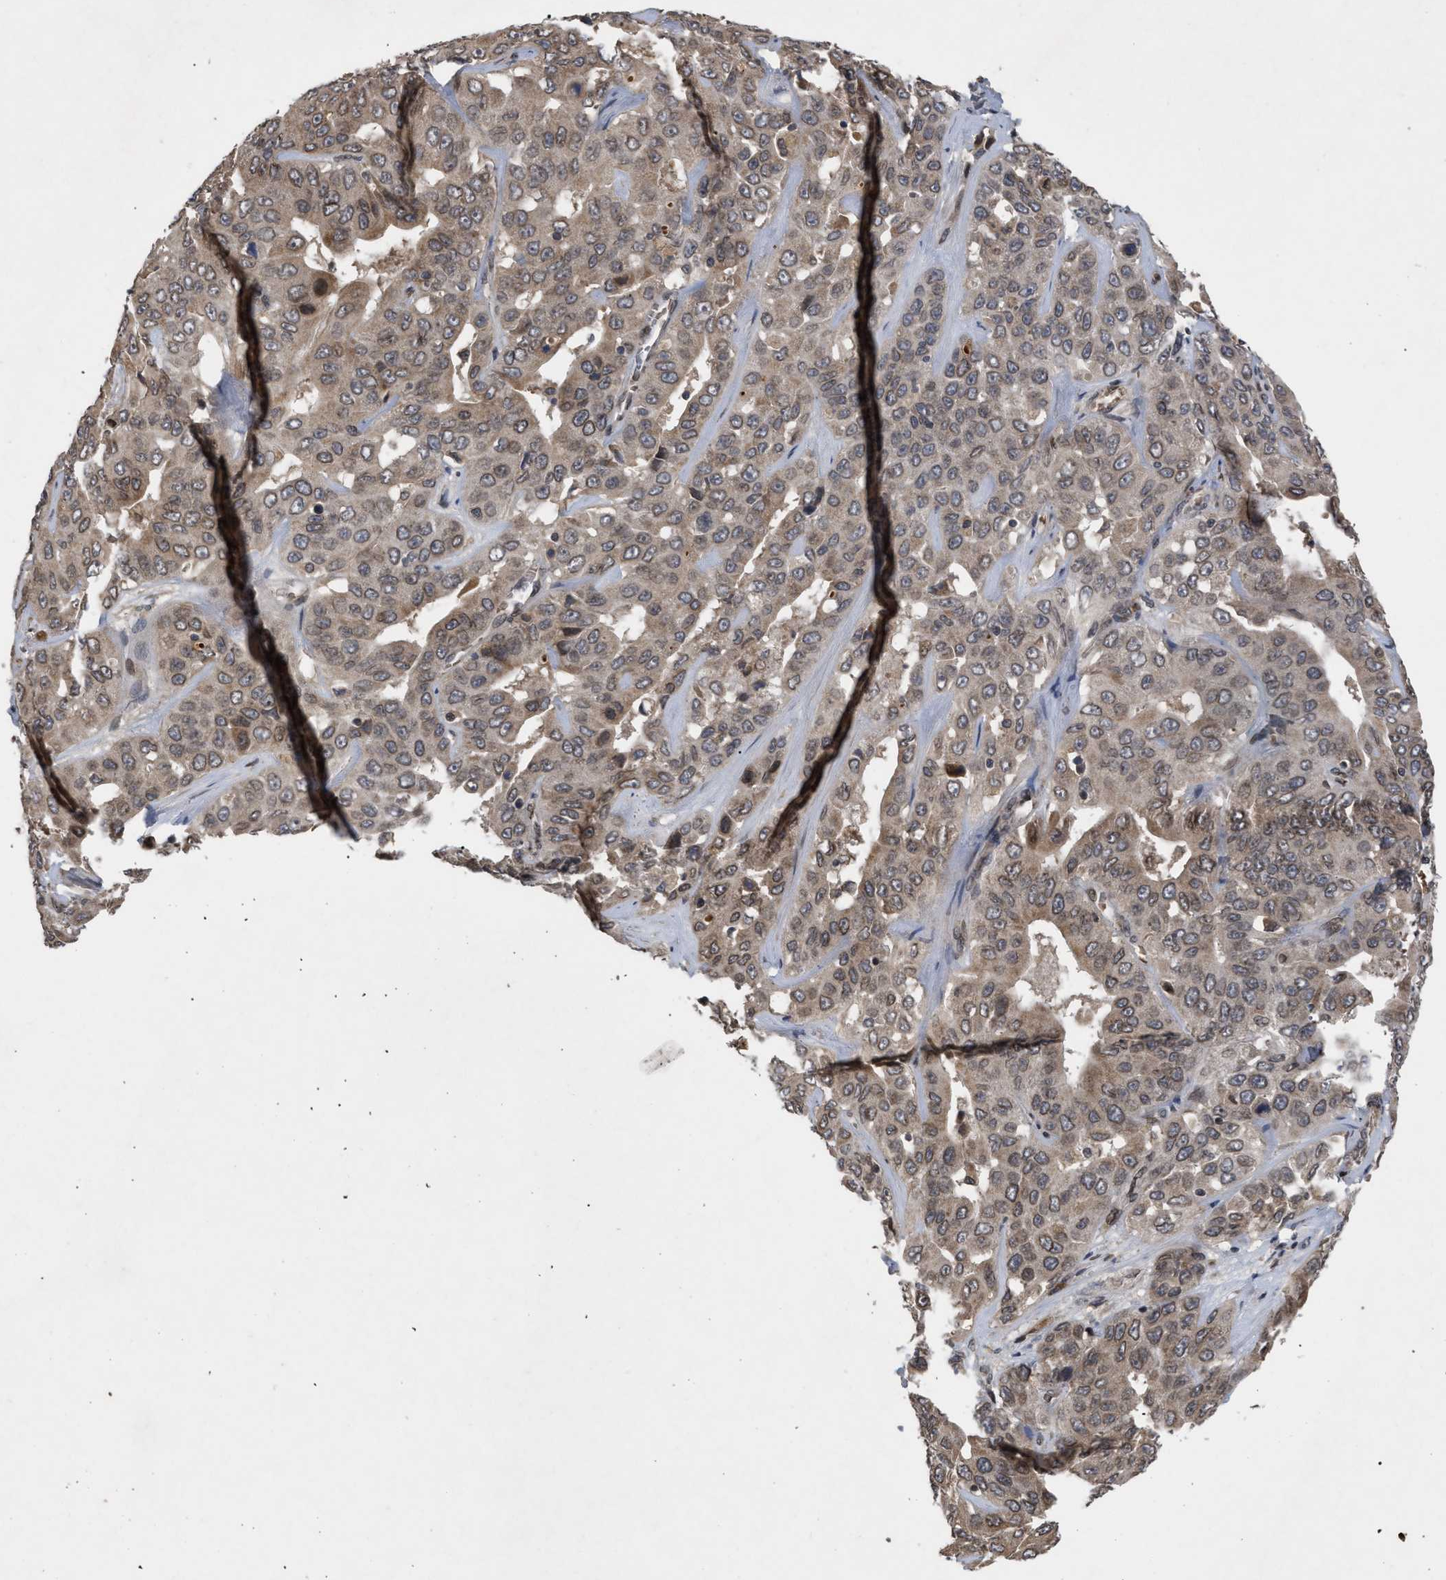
{"staining": {"intensity": "moderate", "quantity": ">75%", "location": "cytoplasmic/membranous,nuclear"}, "tissue": "liver cancer", "cell_type": "Tumor cells", "image_type": "cancer", "snomed": [{"axis": "morphology", "description": "Cholangiocarcinoma"}, {"axis": "topography", "description": "Liver"}], "caption": "This is a photomicrograph of immunohistochemistry (IHC) staining of cholangiocarcinoma (liver), which shows moderate staining in the cytoplasmic/membranous and nuclear of tumor cells.", "gene": "CRY1", "patient": {"sex": "female", "age": 52}}